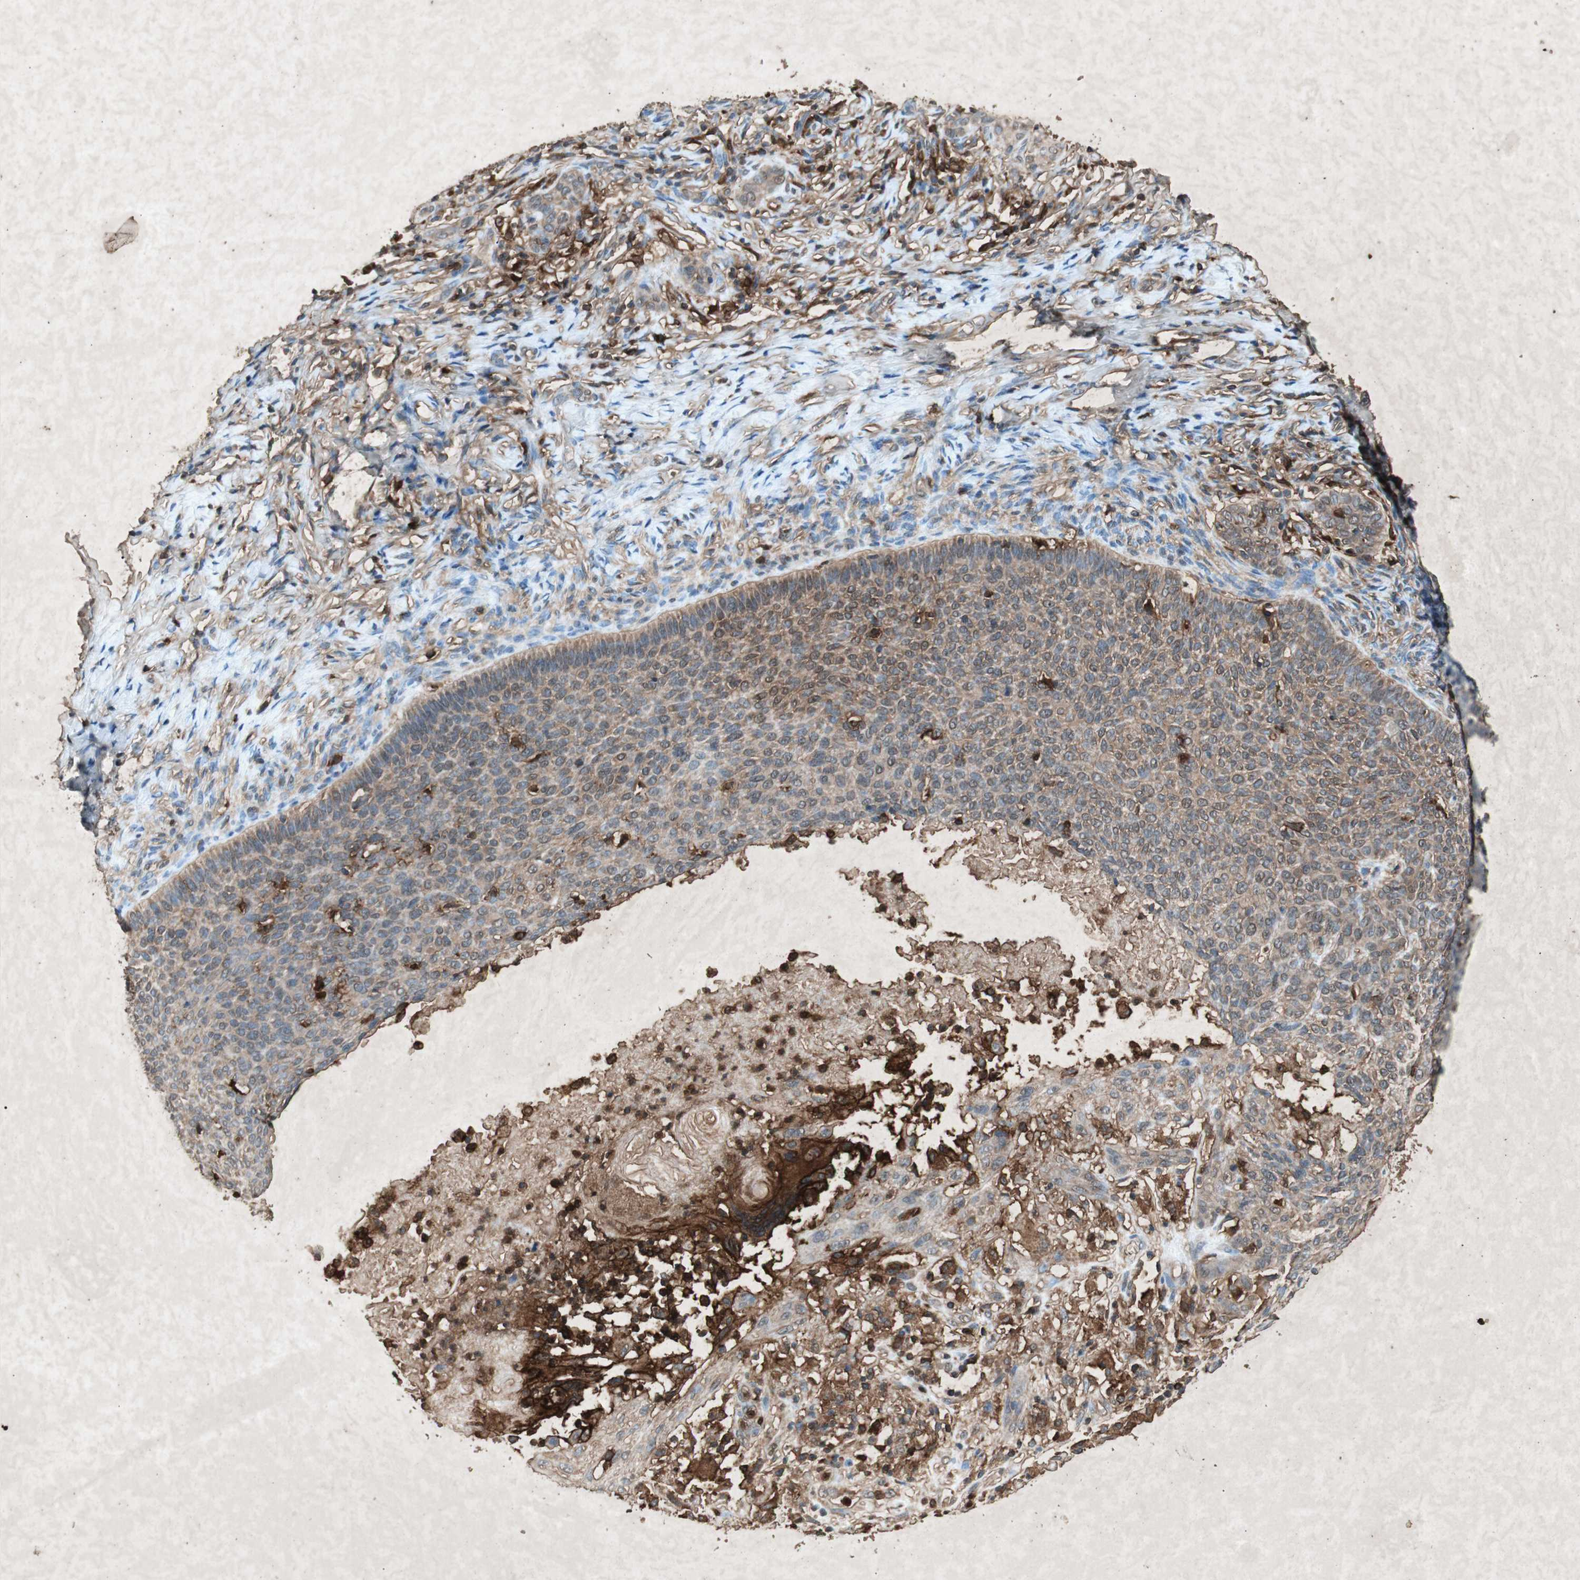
{"staining": {"intensity": "weak", "quantity": "25%-75%", "location": "cytoplasmic/membranous"}, "tissue": "skin cancer", "cell_type": "Tumor cells", "image_type": "cancer", "snomed": [{"axis": "morphology", "description": "Normal tissue, NOS"}, {"axis": "morphology", "description": "Basal cell carcinoma"}, {"axis": "topography", "description": "Skin"}], "caption": "Weak cytoplasmic/membranous expression for a protein is present in about 25%-75% of tumor cells of skin cancer (basal cell carcinoma) using immunohistochemistry.", "gene": "TYROBP", "patient": {"sex": "male", "age": 87}}